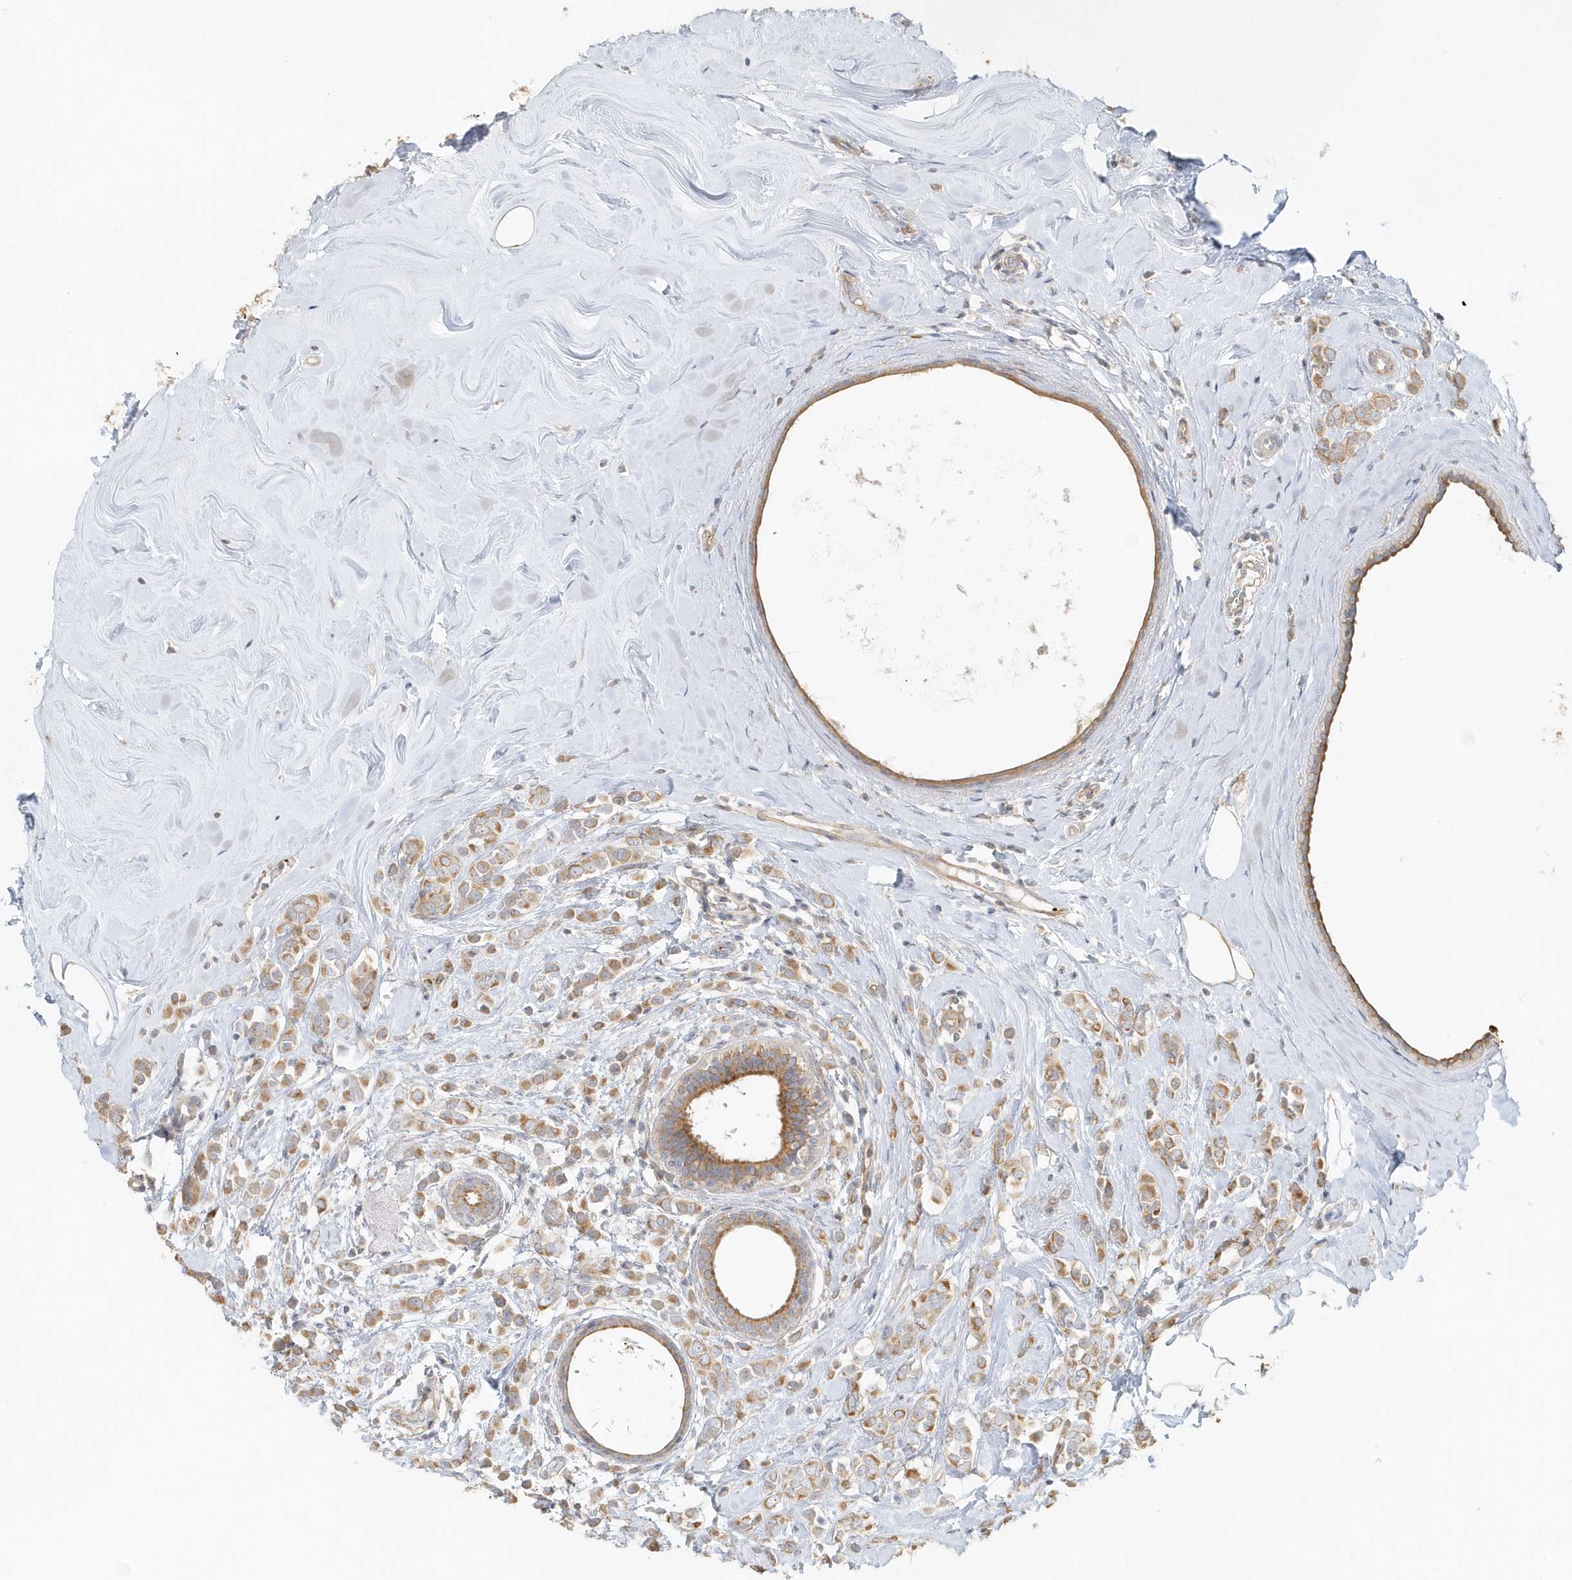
{"staining": {"intensity": "moderate", "quantity": ">75%", "location": "cytoplasmic/membranous"}, "tissue": "breast cancer", "cell_type": "Tumor cells", "image_type": "cancer", "snomed": [{"axis": "morphology", "description": "Lobular carcinoma"}, {"axis": "topography", "description": "Breast"}], "caption": "This histopathology image demonstrates breast cancer (lobular carcinoma) stained with IHC to label a protein in brown. The cytoplasmic/membranous of tumor cells show moderate positivity for the protein. Nuclei are counter-stained blue.", "gene": "MMRN1", "patient": {"sex": "female", "age": 47}}